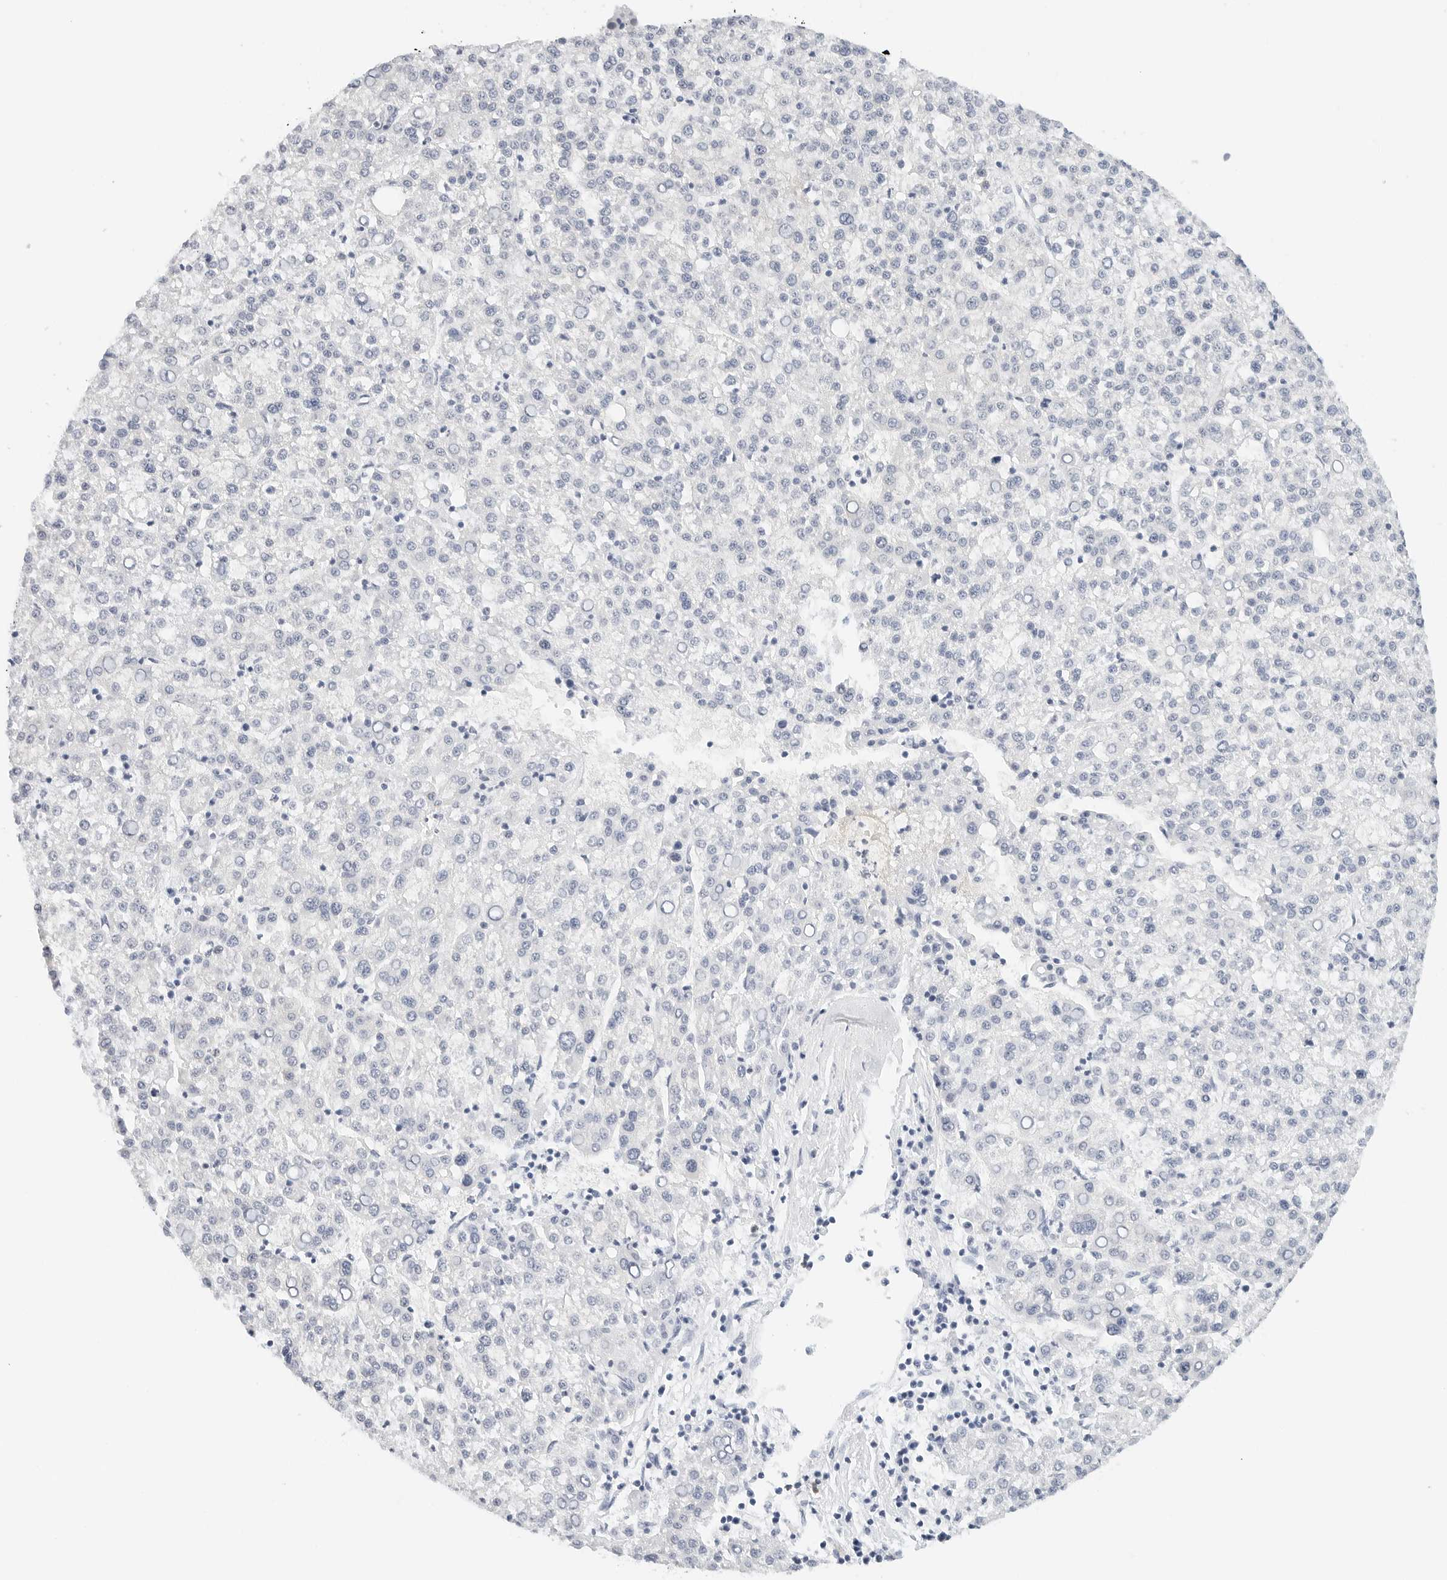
{"staining": {"intensity": "negative", "quantity": "none", "location": "none"}, "tissue": "liver cancer", "cell_type": "Tumor cells", "image_type": "cancer", "snomed": [{"axis": "morphology", "description": "Carcinoma, Hepatocellular, NOS"}, {"axis": "topography", "description": "Liver"}], "caption": "This is a histopathology image of immunohistochemistry (IHC) staining of liver cancer, which shows no staining in tumor cells.", "gene": "CD22", "patient": {"sex": "female", "age": 58}}